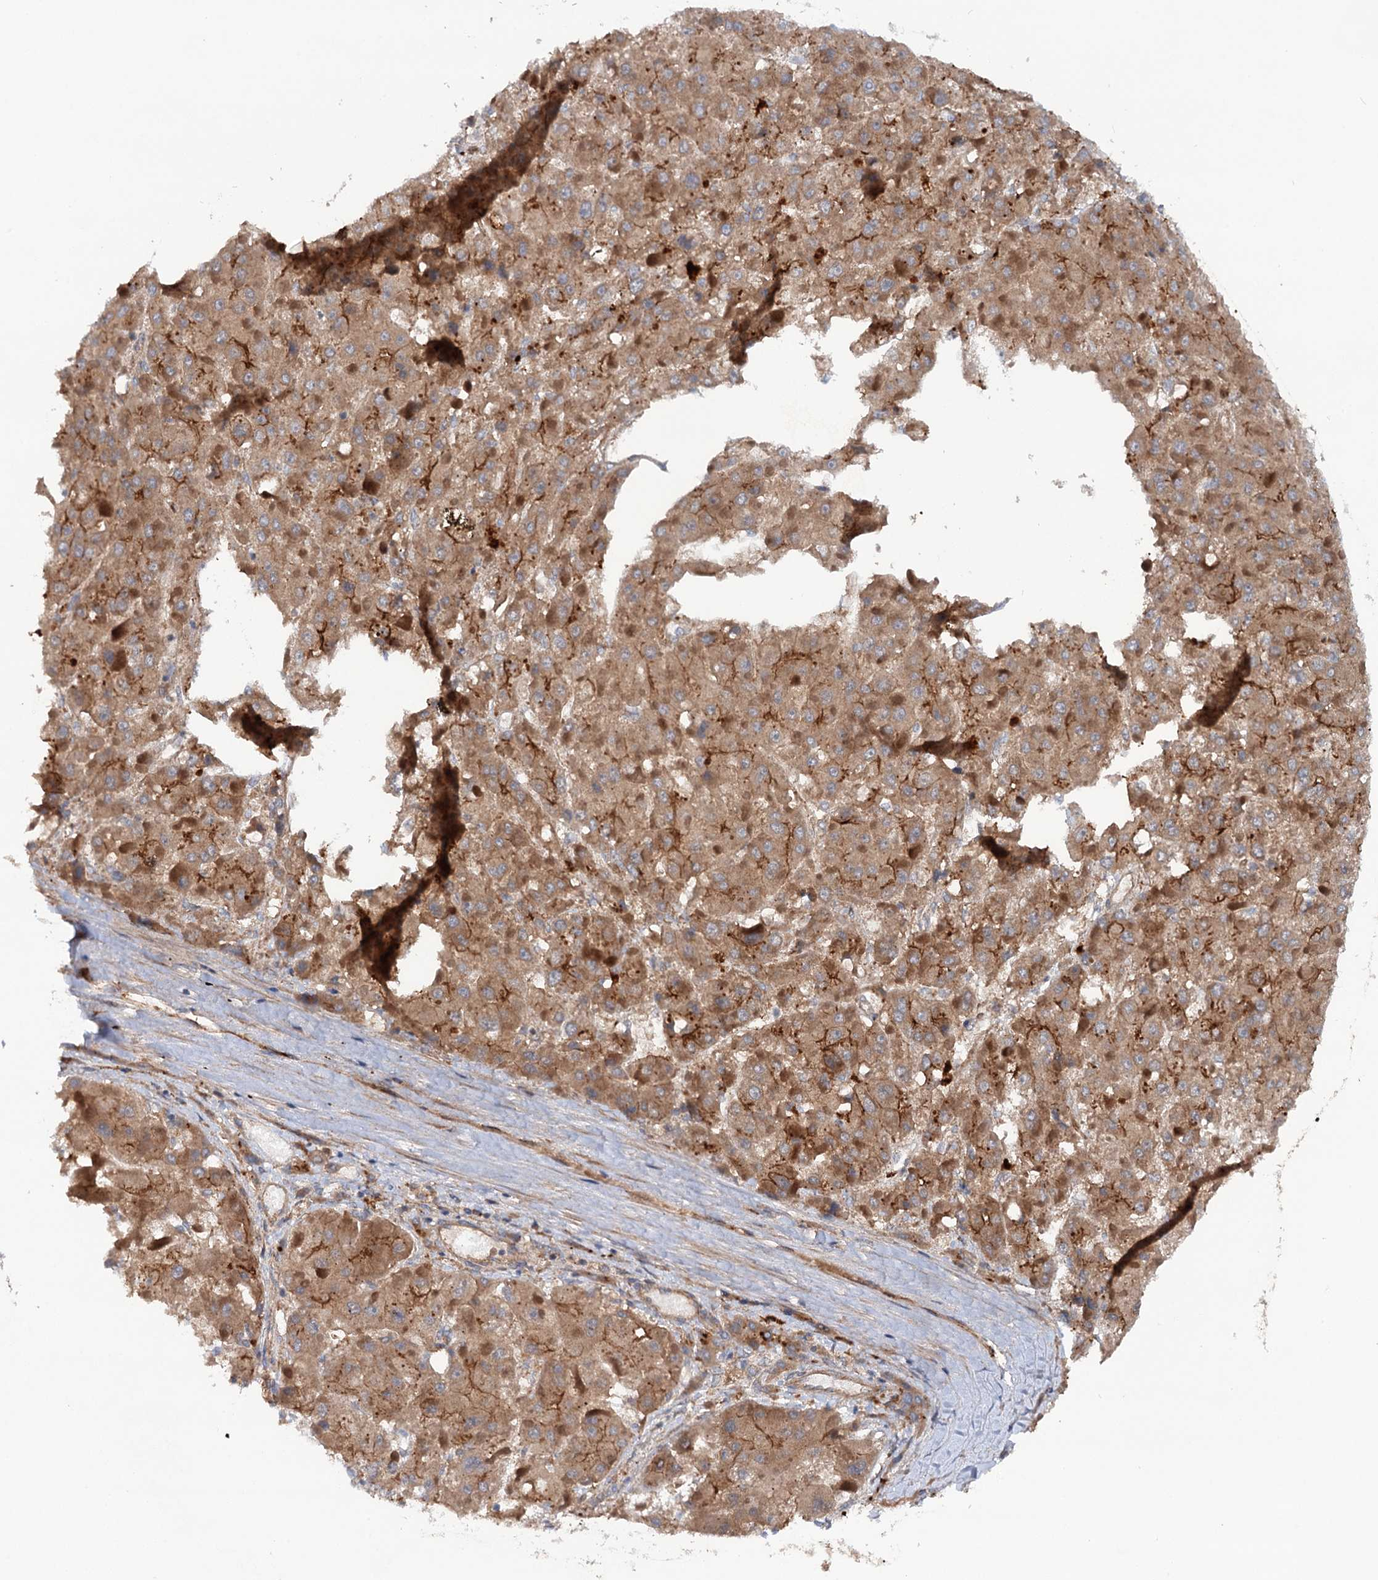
{"staining": {"intensity": "moderate", "quantity": ">75%", "location": "cytoplasmic/membranous"}, "tissue": "liver cancer", "cell_type": "Tumor cells", "image_type": "cancer", "snomed": [{"axis": "morphology", "description": "Carcinoma, Hepatocellular, NOS"}, {"axis": "topography", "description": "Liver"}], "caption": "Moderate cytoplasmic/membranous expression is identified in about >75% of tumor cells in liver cancer (hepatocellular carcinoma).", "gene": "ADGRG4", "patient": {"sex": "female", "age": 73}}